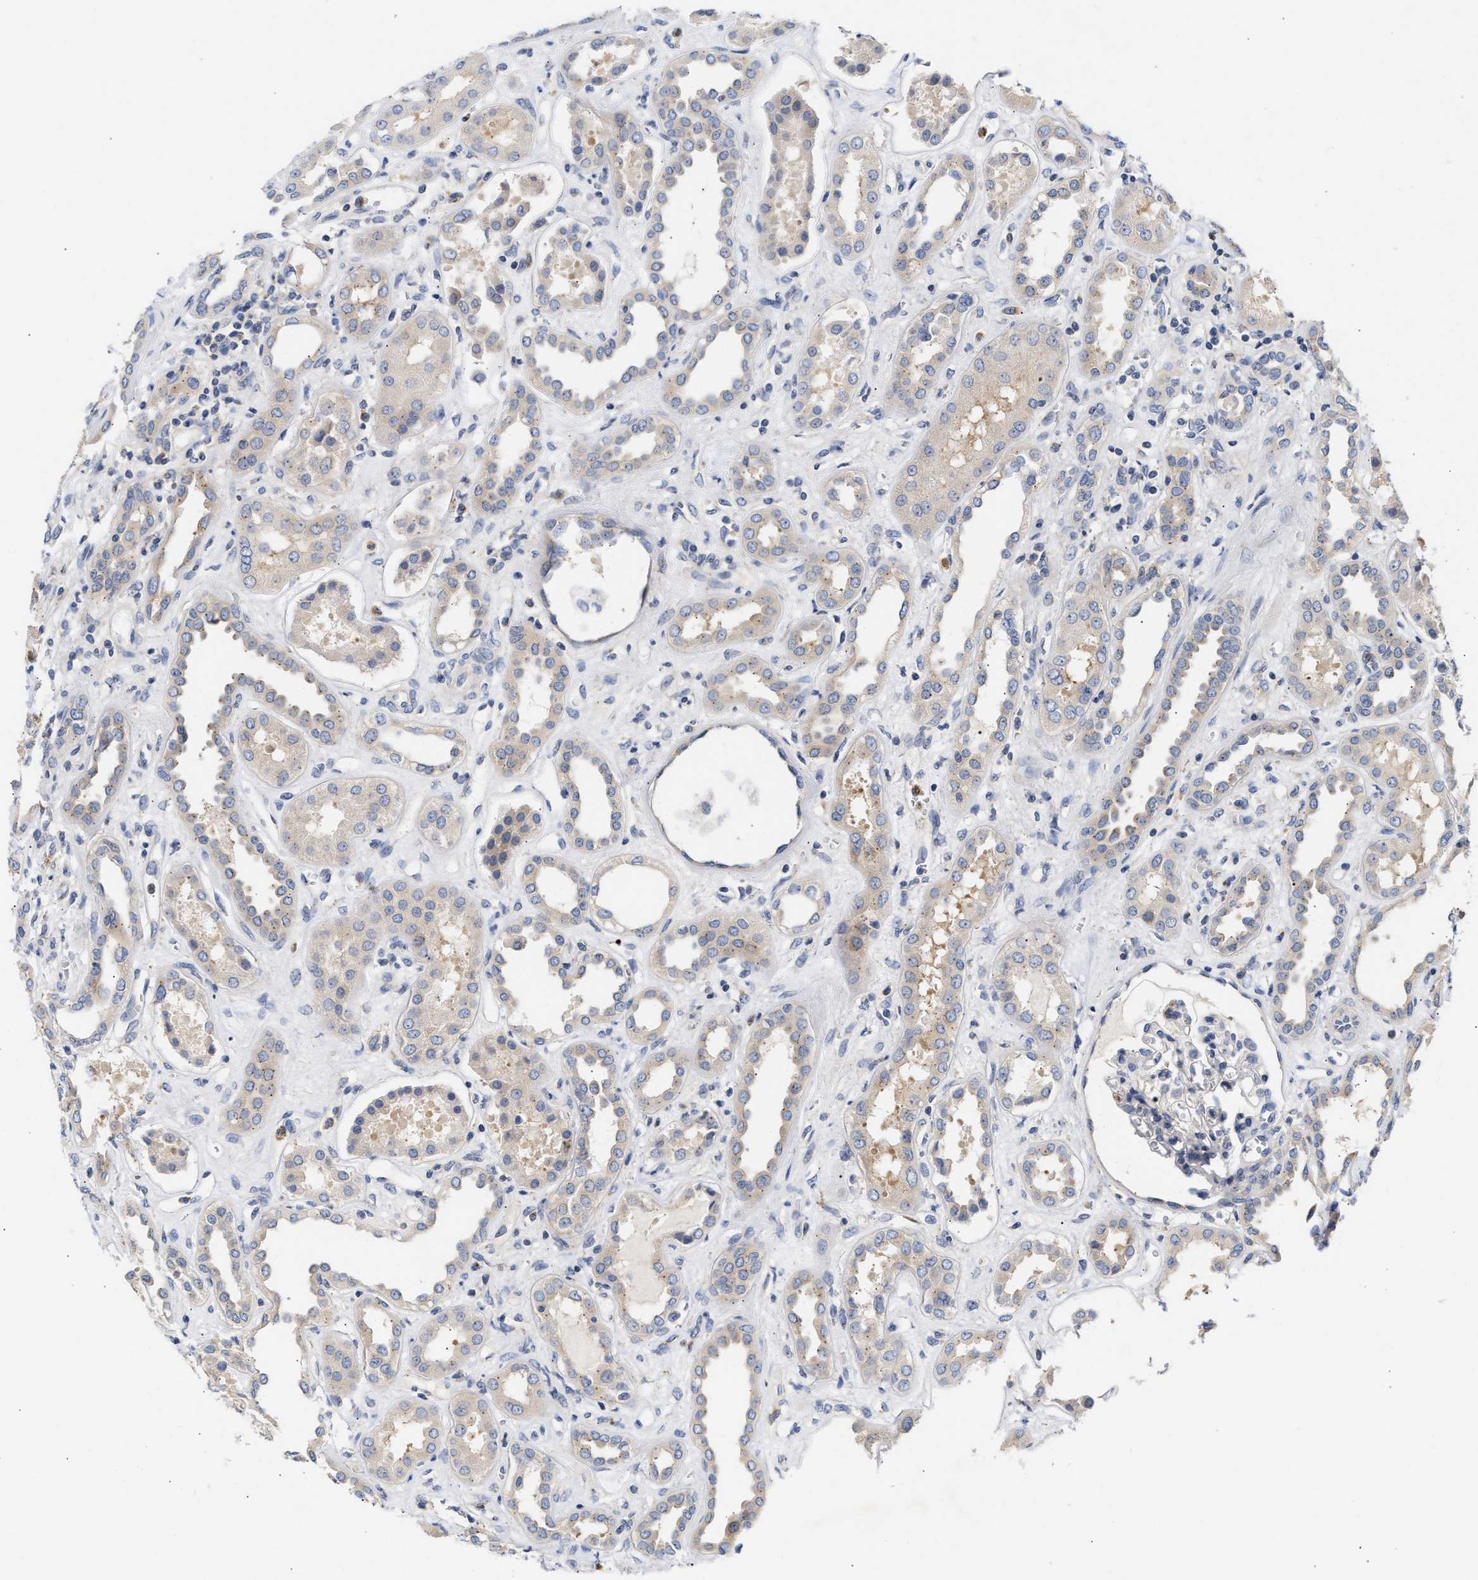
{"staining": {"intensity": "negative", "quantity": "none", "location": "none"}, "tissue": "kidney", "cell_type": "Cells in glomeruli", "image_type": "normal", "snomed": [{"axis": "morphology", "description": "Normal tissue, NOS"}, {"axis": "topography", "description": "Kidney"}], "caption": "Immunohistochemical staining of unremarkable kidney demonstrates no significant positivity in cells in glomeruli. (DAB (3,3'-diaminobenzidine) immunohistochemistry (IHC) with hematoxylin counter stain).", "gene": "TRIM50", "patient": {"sex": "male", "age": 59}}